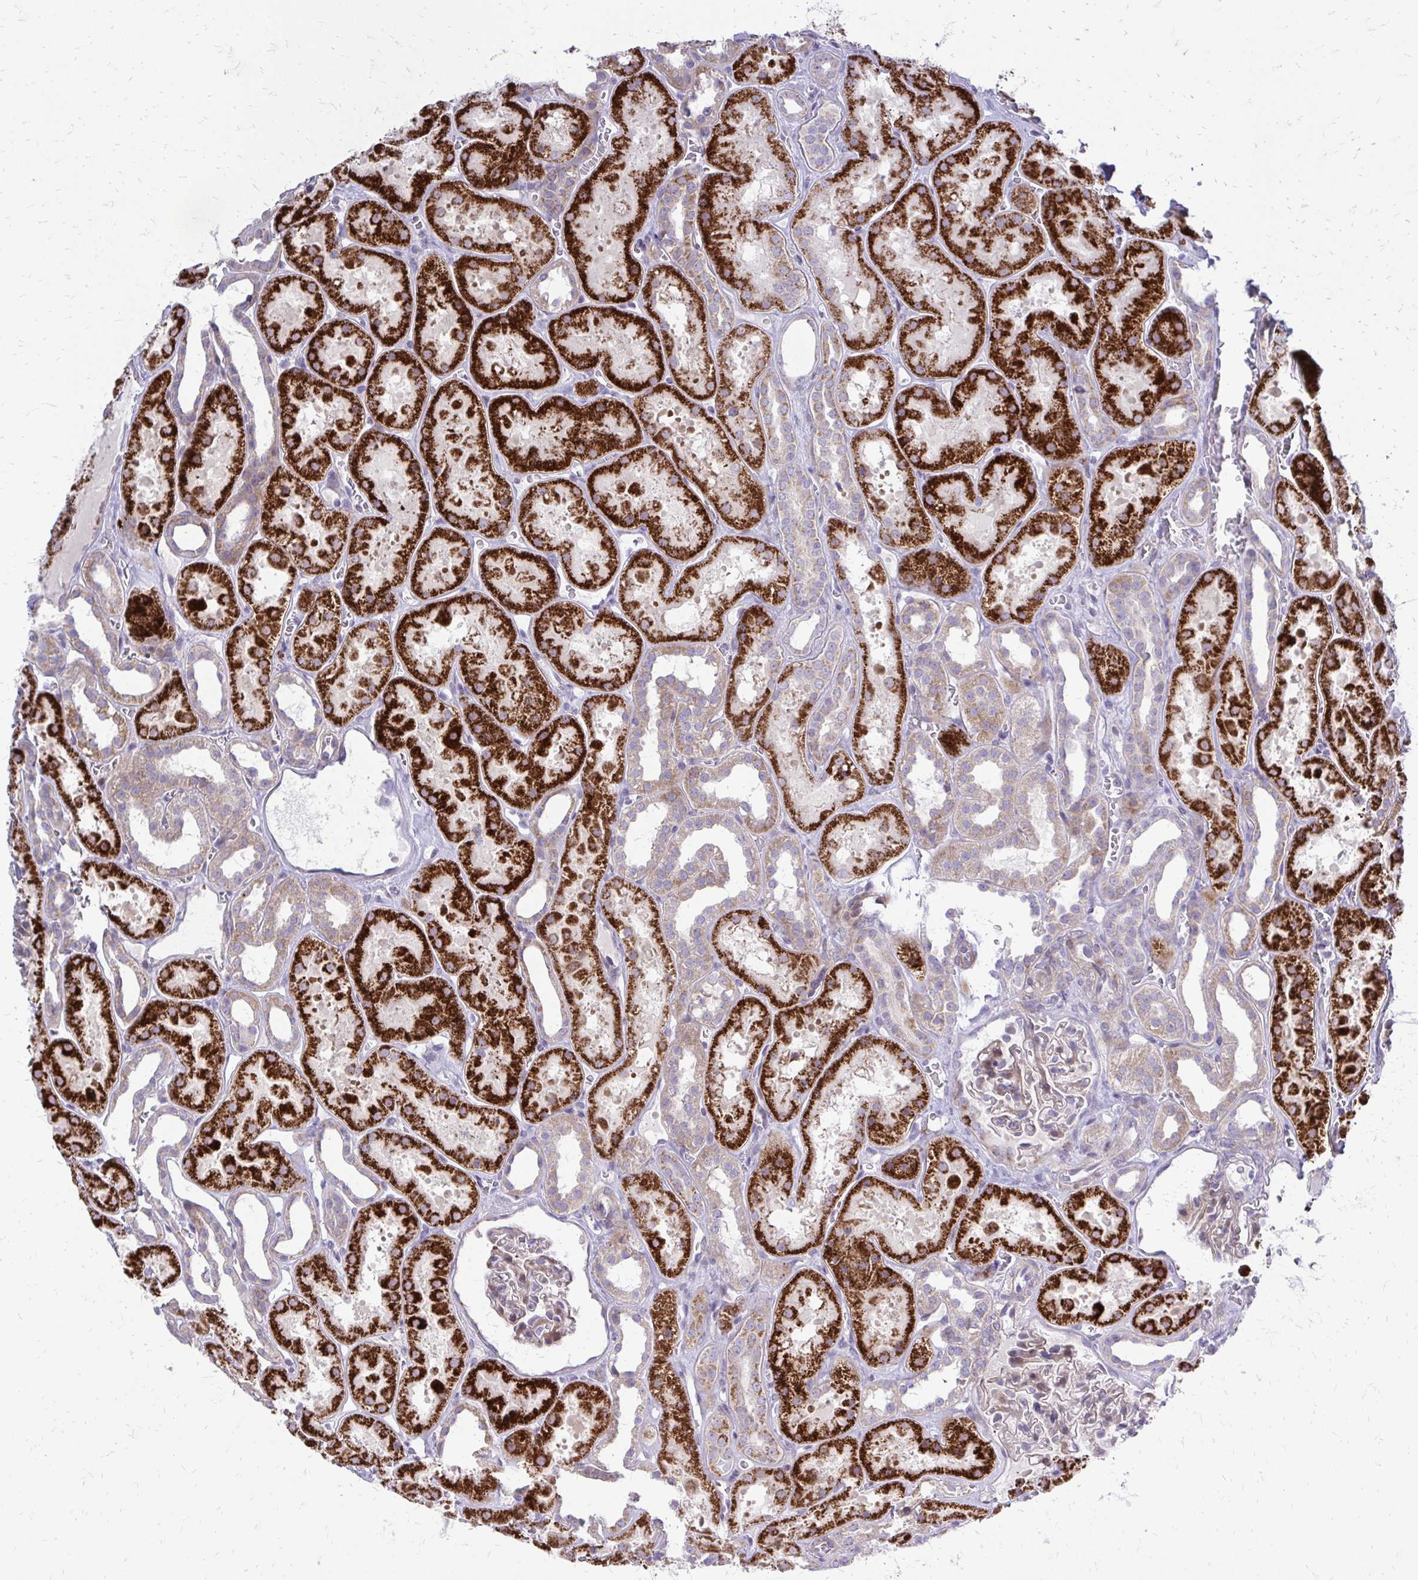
{"staining": {"intensity": "weak", "quantity": "<25%", "location": "cytoplasmic/membranous"}, "tissue": "kidney", "cell_type": "Cells in glomeruli", "image_type": "normal", "snomed": [{"axis": "morphology", "description": "Normal tissue, NOS"}, {"axis": "topography", "description": "Kidney"}], "caption": "A photomicrograph of kidney stained for a protein exhibits no brown staining in cells in glomeruli. Brightfield microscopy of immunohistochemistry (IHC) stained with DAB (brown) and hematoxylin (blue), captured at high magnification.", "gene": "PPDPFL", "patient": {"sex": "female", "age": 41}}